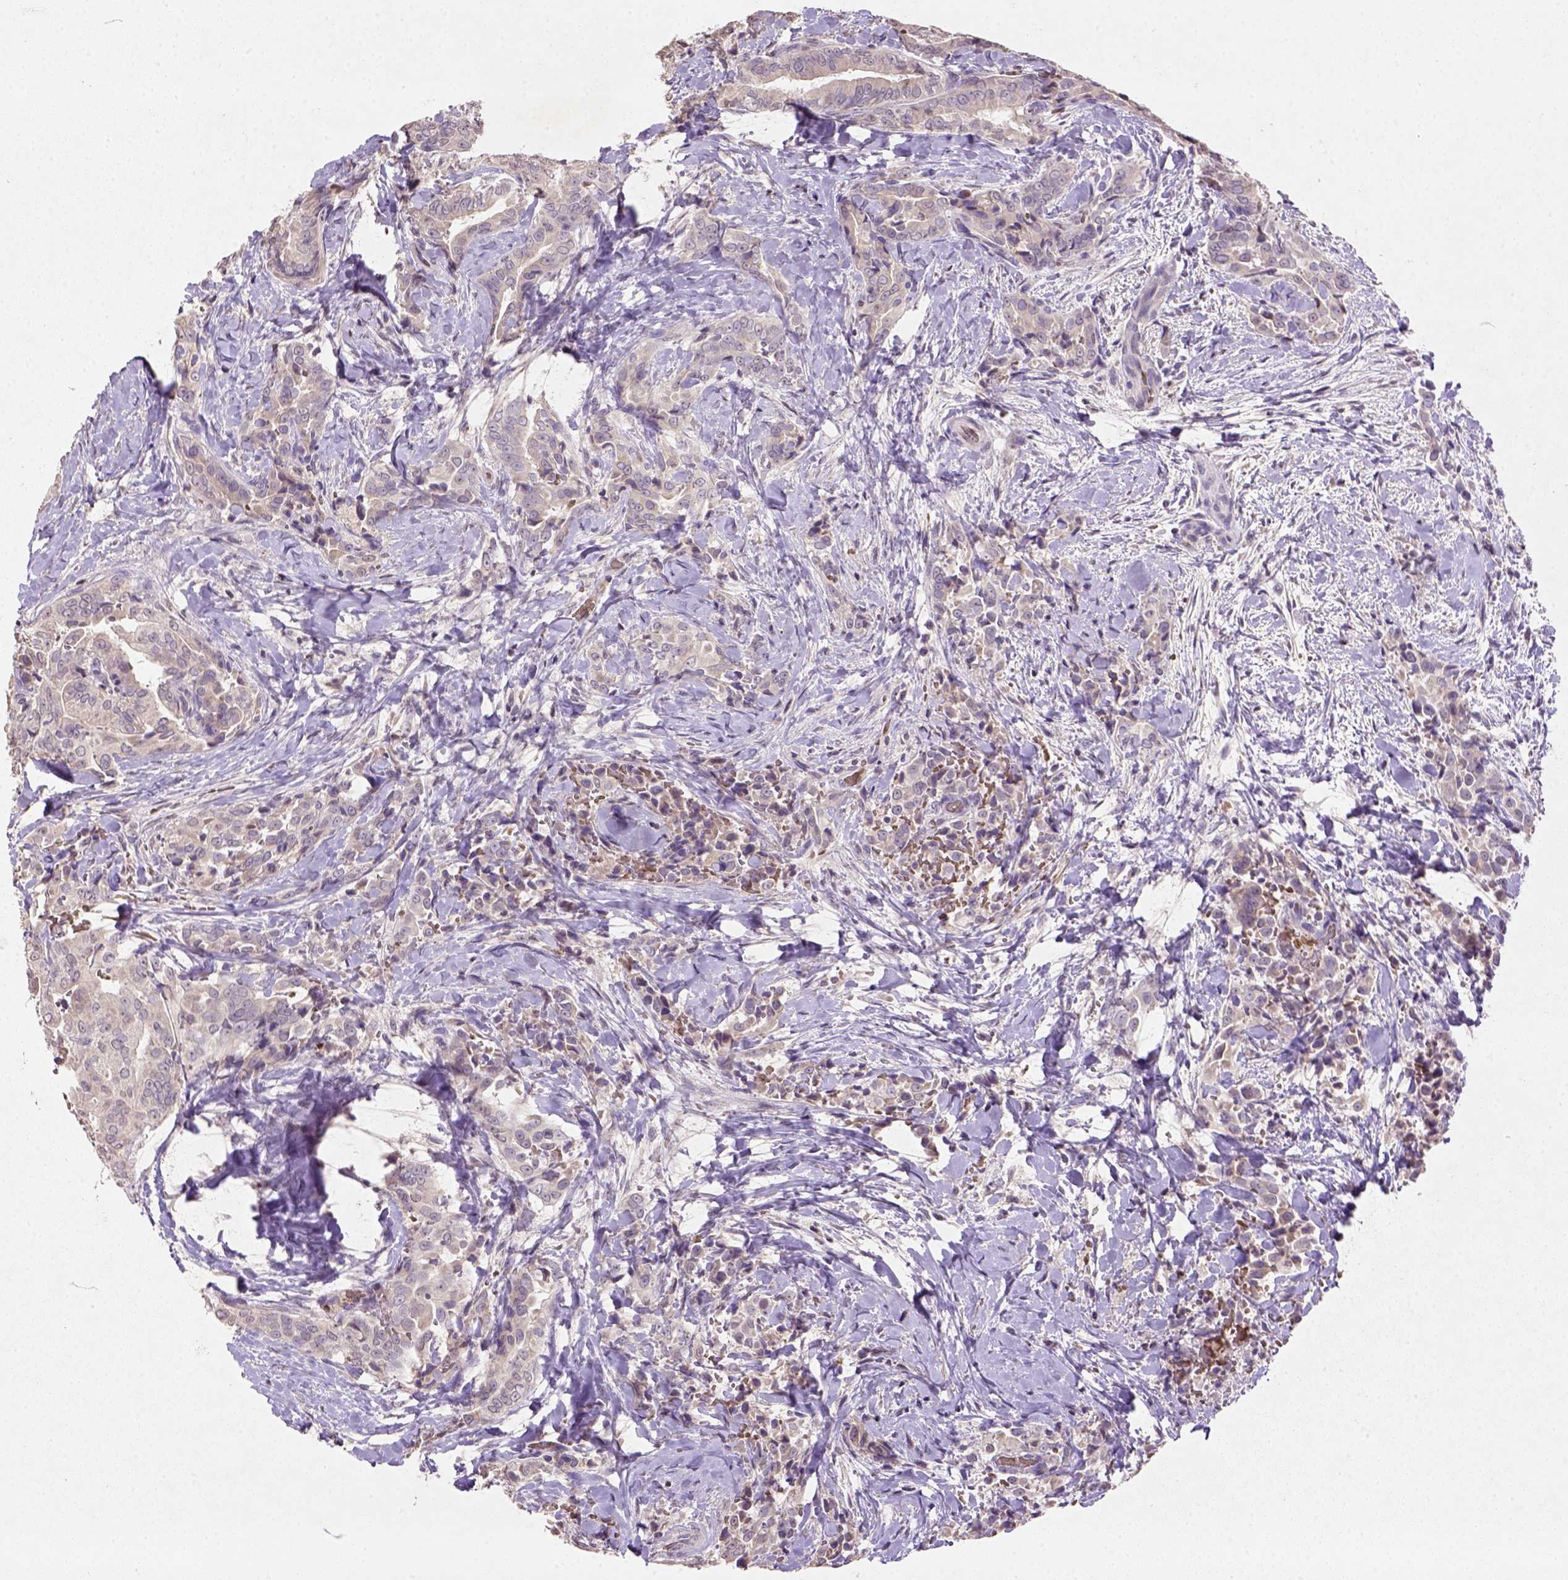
{"staining": {"intensity": "negative", "quantity": "none", "location": "none"}, "tissue": "thyroid cancer", "cell_type": "Tumor cells", "image_type": "cancer", "snomed": [{"axis": "morphology", "description": "Papillary adenocarcinoma, NOS"}, {"axis": "topography", "description": "Thyroid gland"}], "caption": "Histopathology image shows no significant protein positivity in tumor cells of thyroid papillary adenocarcinoma. (DAB (3,3'-diaminobenzidine) IHC visualized using brightfield microscopy, high magnification).", "gene": "NUDT3", "patient": {"sex": "male", "age": 61}}